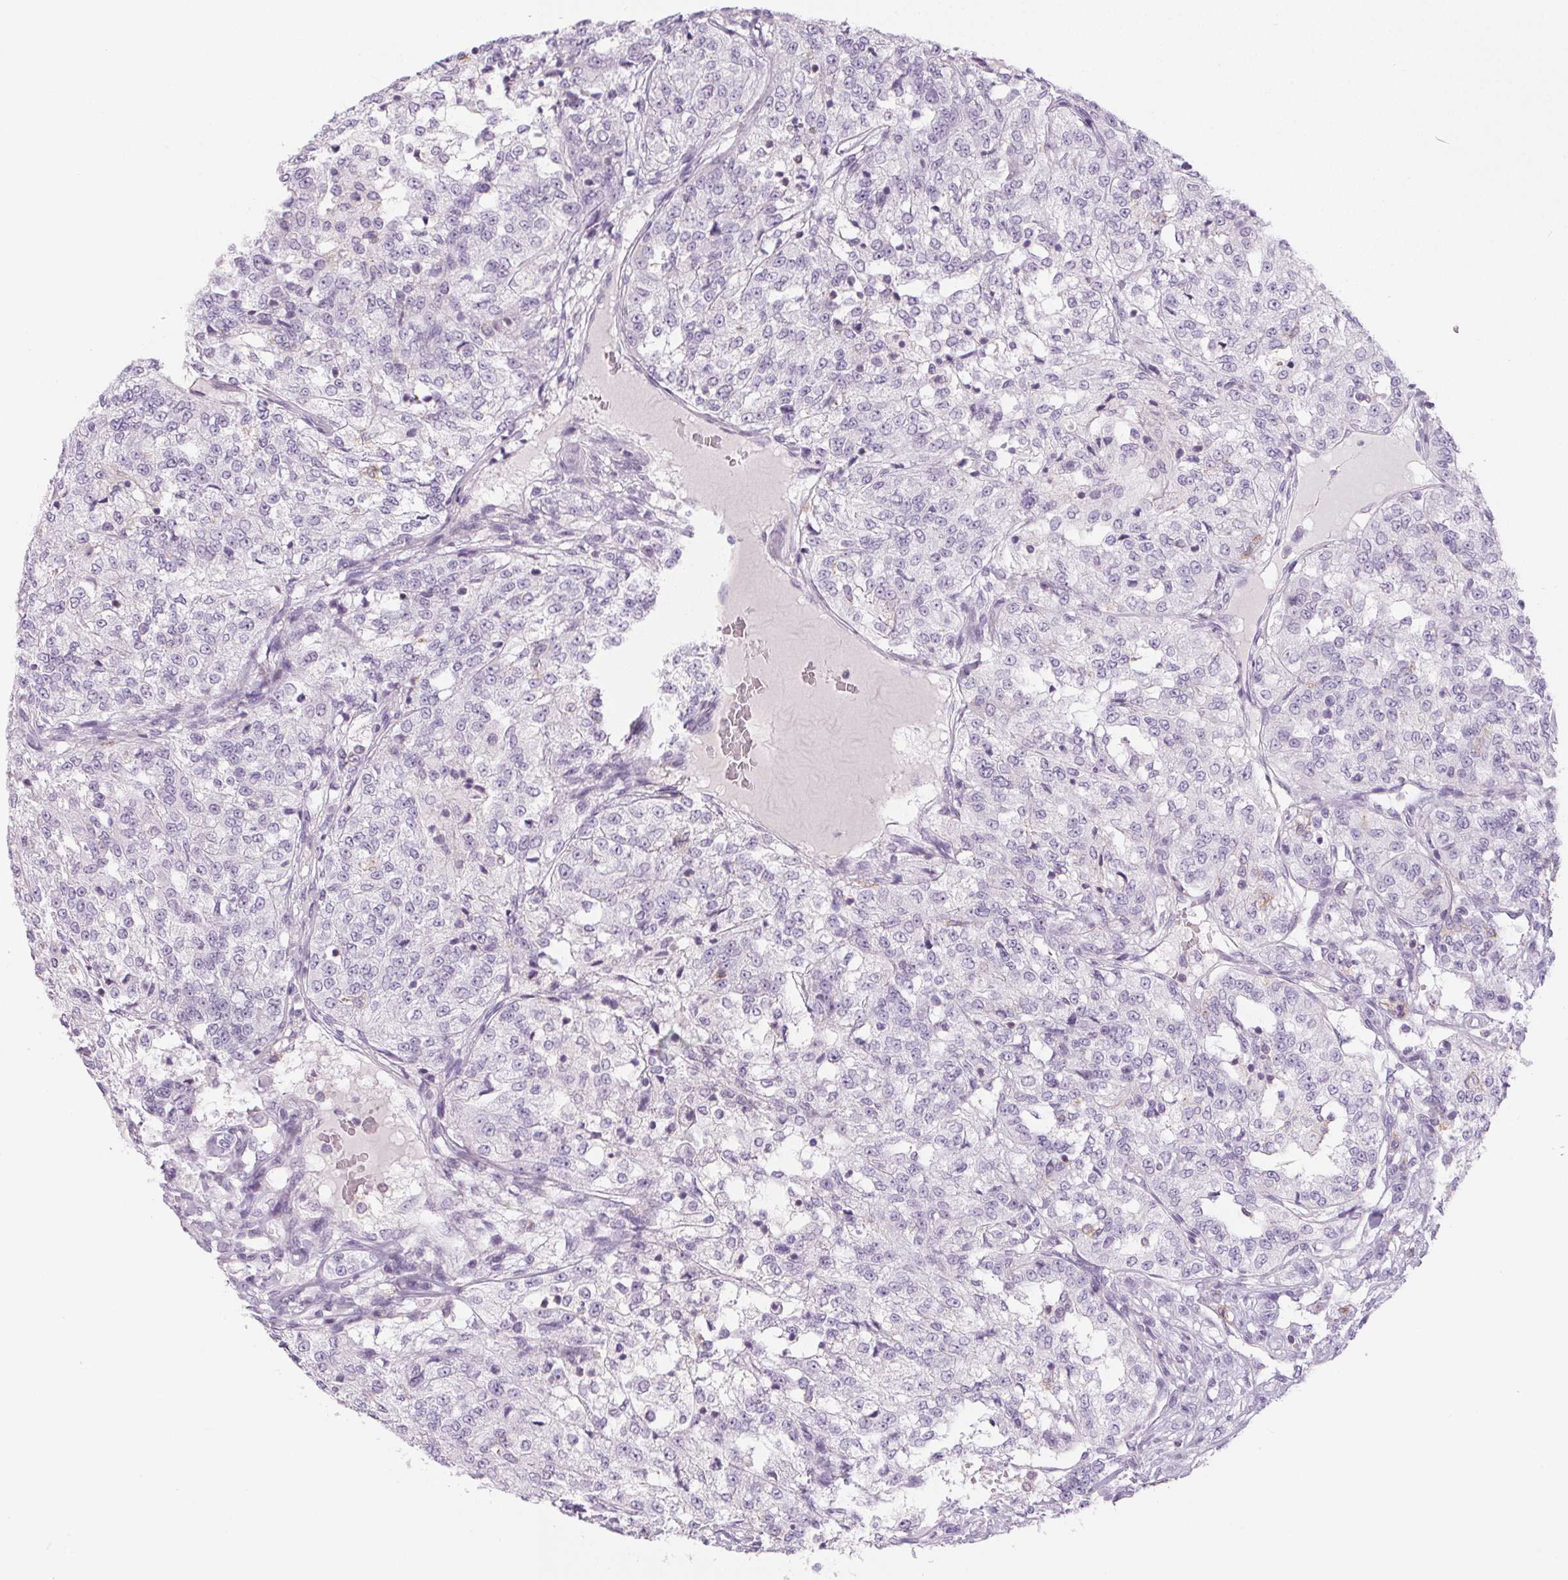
{"staining": {"intensity": "negative", "quantity": "none", "location": "none"}, "tissue": "renal cancer", "cell_type": "Tumor cells", "image_type": "cancer", "snomed": [{"axis": "morphology", "description": "Adenocarcinoma, NOS"}, {"axis": "topography", "description": "Kidney"}], "caption": "Immunohistochemical staining of human adenocarcinoma (renal) displays no significant staining in tumor cells.", "gene": "ECPAS", "patient": {"sex": "female", "age": 63}}